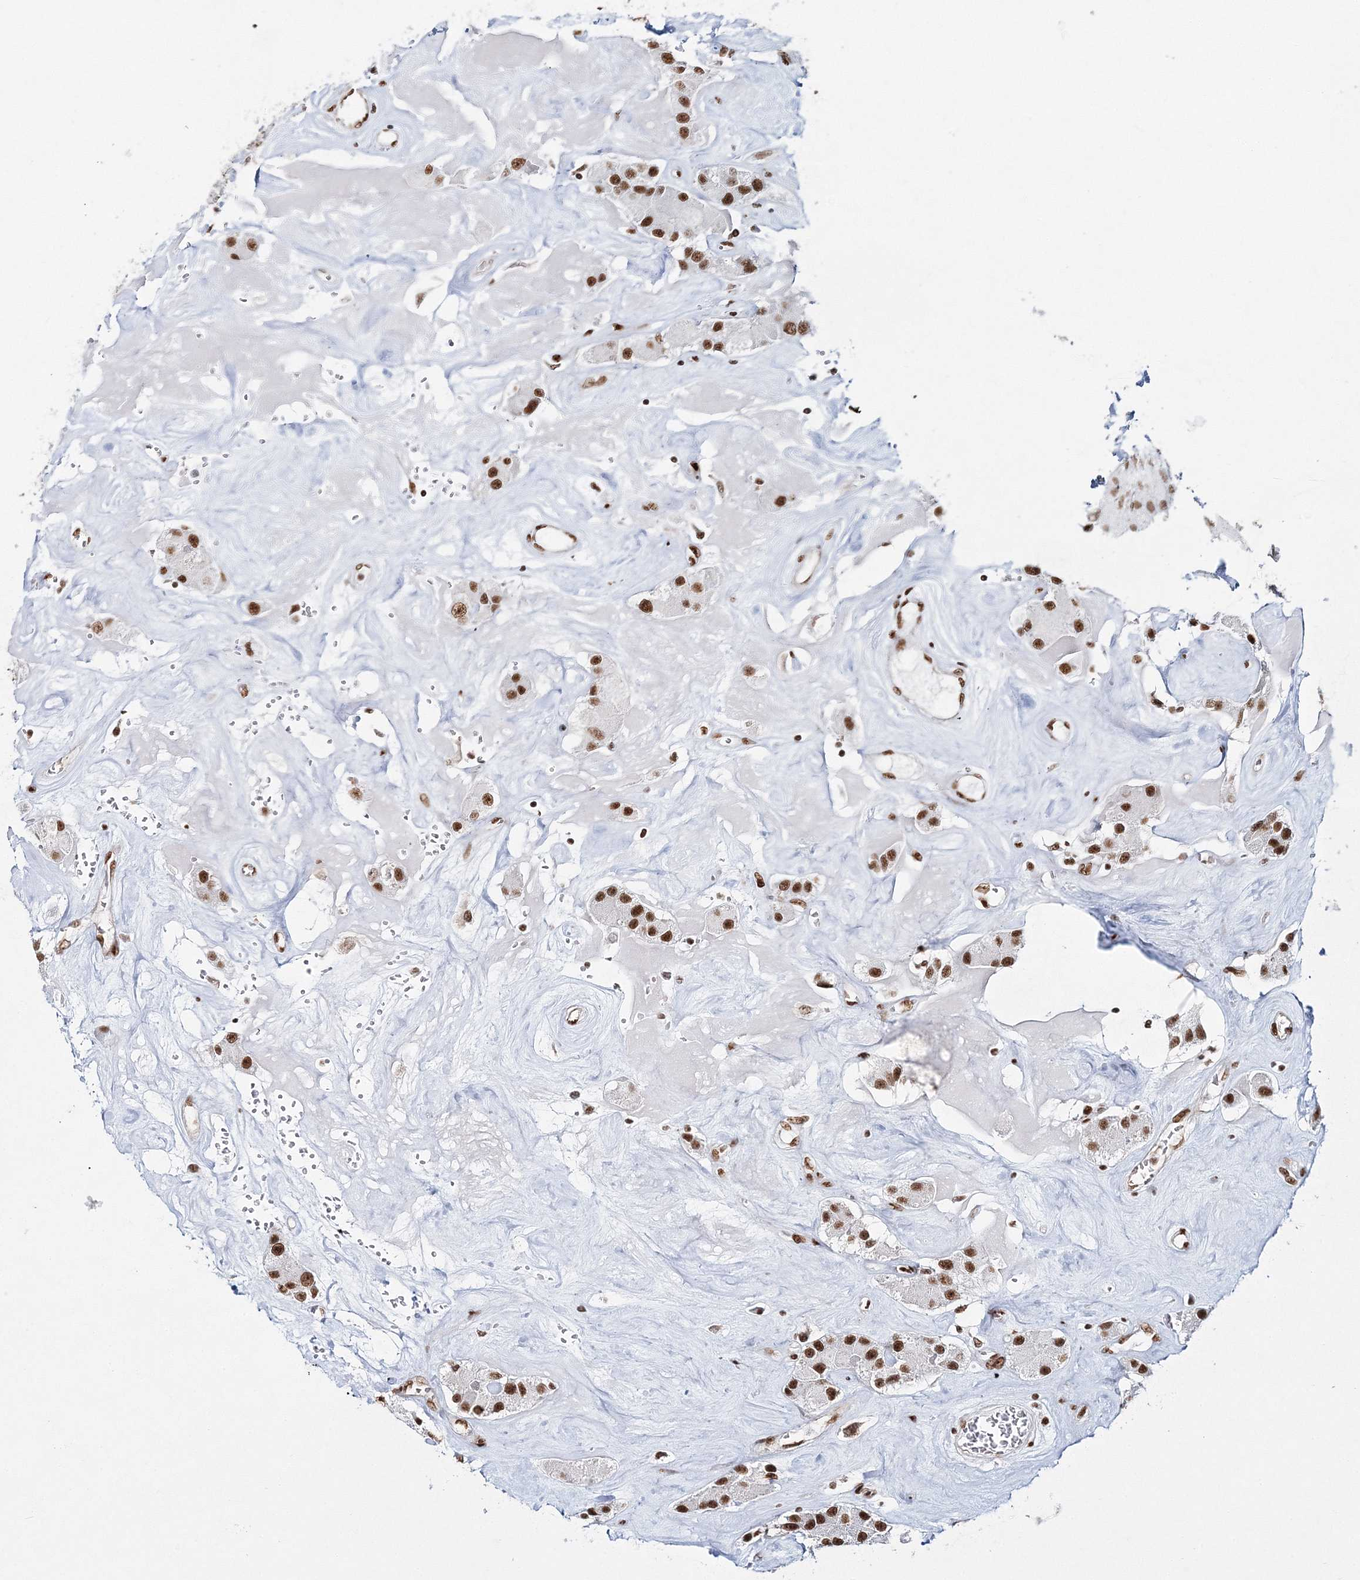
{"staining": {"intensity": "strong", "quantity": ">75%", "location": "nuclear"}, "tissue": "carcinoid", "cell_type": "Tumor cells", "image_type": "cancer", "snomed": [{"axis": "morphology", "description": "Carcinoid, malignant, NOS"}, {"axis": "topography", "description": "Pancreas"}], "caption": "Immunohistochemical staining of carcinoid exhibits high levels of strong nuclear expression in about >75% of tumor cells.", "gene": "QRICH1", "patient": {"sex": "male", "age": 41}}